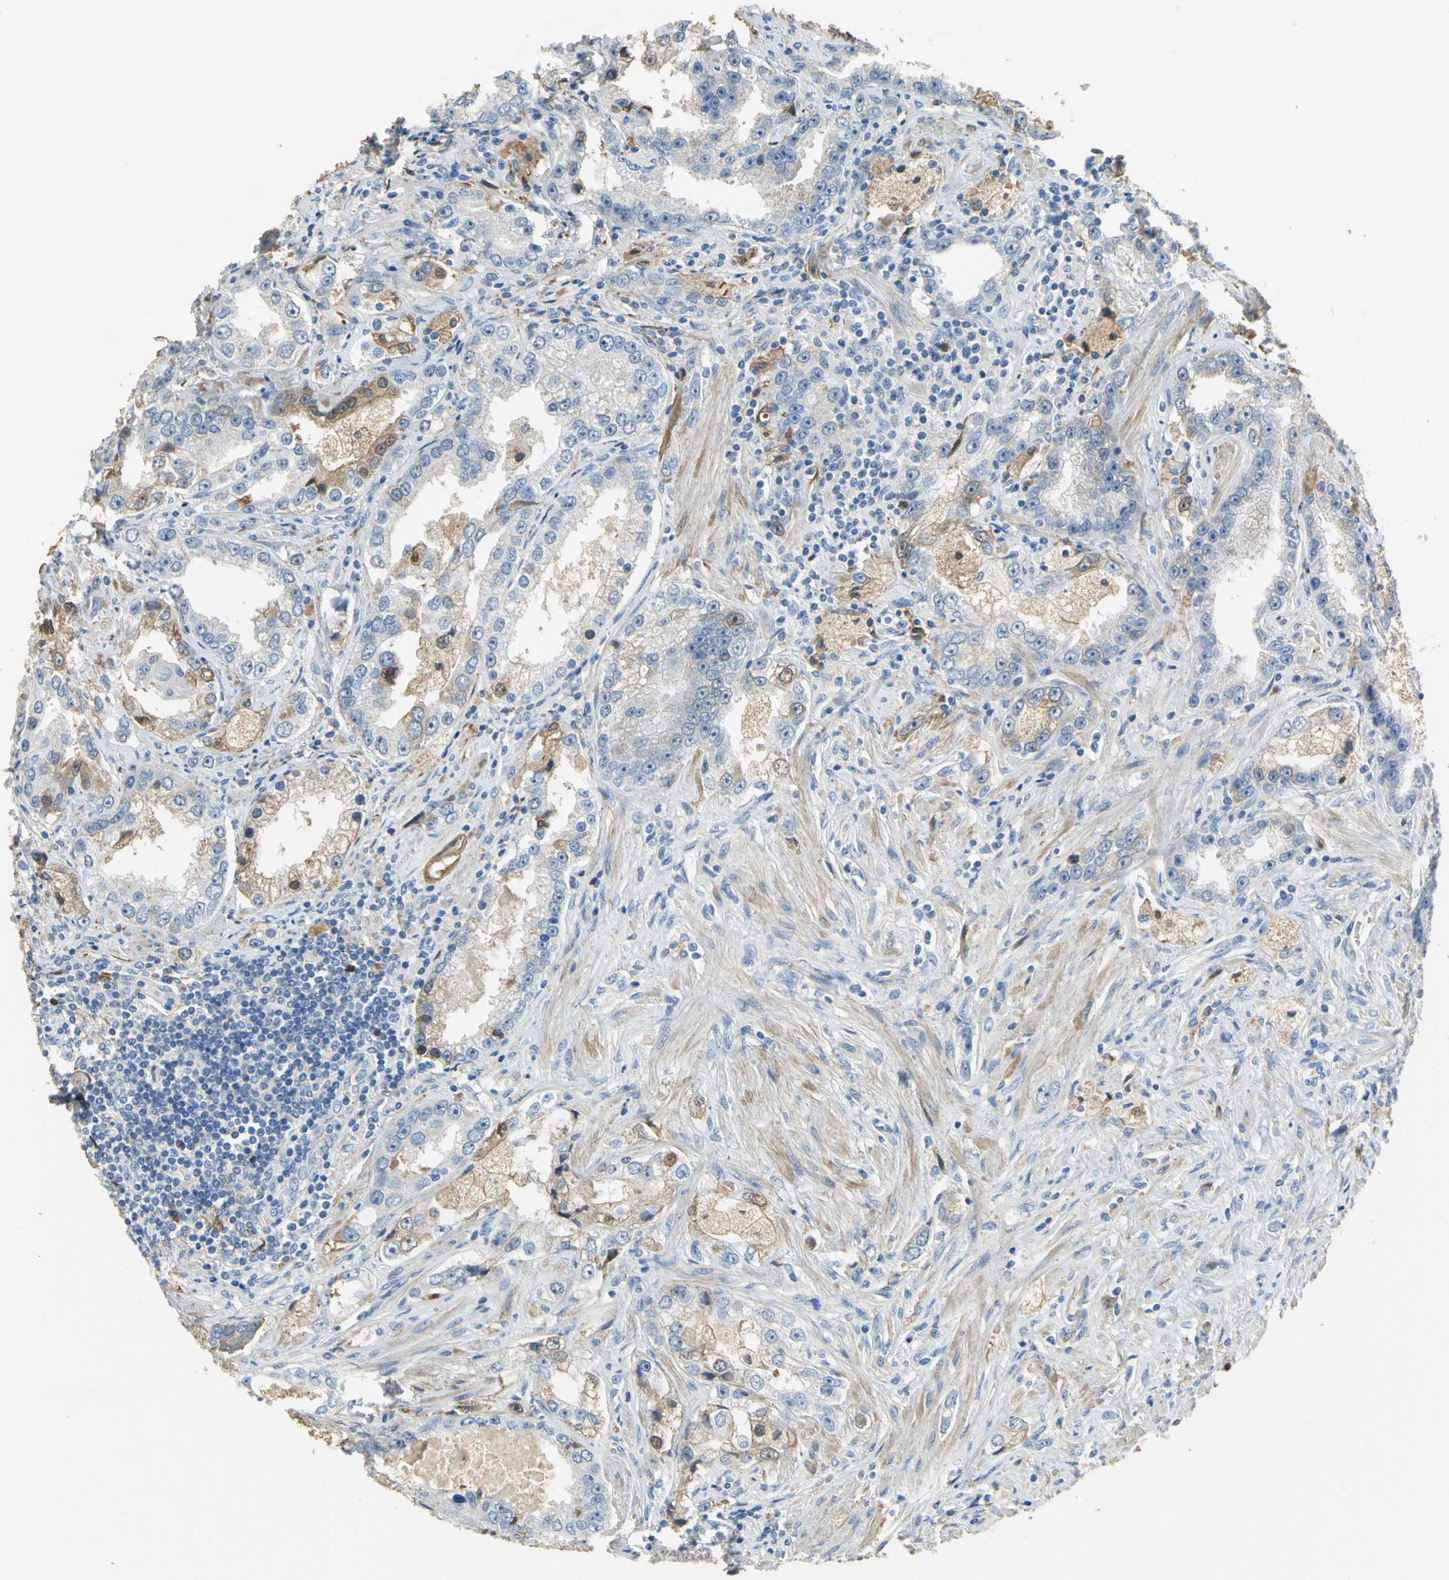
{"staining": {"intensity": "moderate", "quantity": "<25%", "location": "cytoplasmic/membranous"}, "tissue": "prostate cancer", "cell_type": "Tumor cells", "image_type": "cancer", "snomed": [{"axis": "morphology", "description": "Adenocarcinoma, High grade"}, {"axis": "topography", "description": "Prostate"}], "caption": "Human prostate adenocarcinoma (high-grade) stained with a brown dye demonstrates moderate cytoplasmic/membranous positive positivity in approximately <25% of tumor cells.", "gene": "GYG2", "patient": {"sex": "male", "age": 63}}